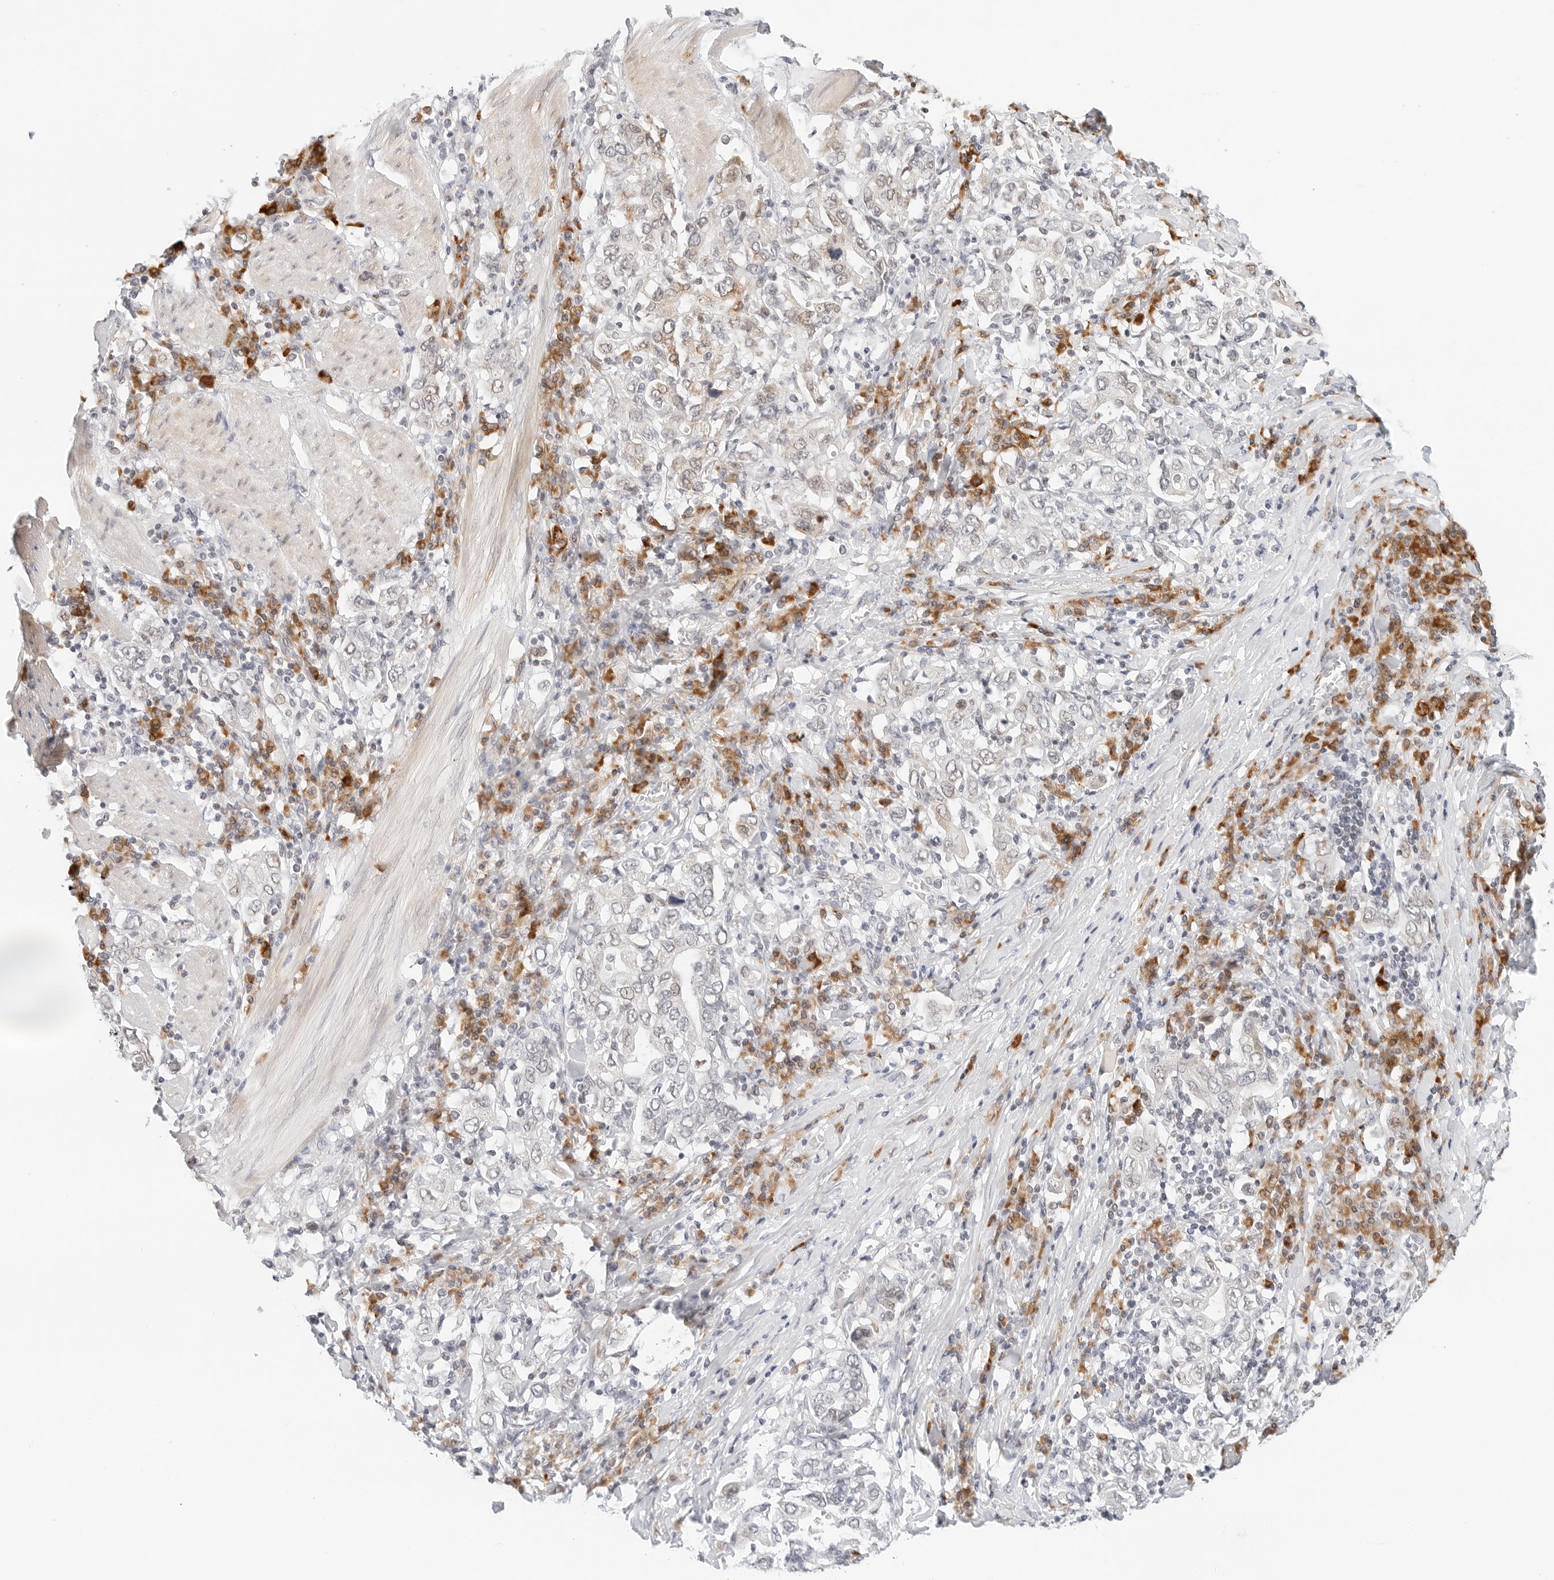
{"staining": {"intensity": "negative", "quantity": "none", "location": "none"}, "tissue": "stomach cancer", "cell_type": "Tumor cells", "image_type": "cancer", "snomed": [{"axis": "morphology", "description": "Adenocarcinoma, NOS"}, {"axis": "topography", "description": "Stomach, upper"}], "caption": "DAB (3,3'-diaminobenzidine) immunohistochemical staining of adenocarcinoma (stomach) displays no significant positivity in tumor cells.", "gene": "PARP10", "patient": {"sex": "male", "age": 62}}